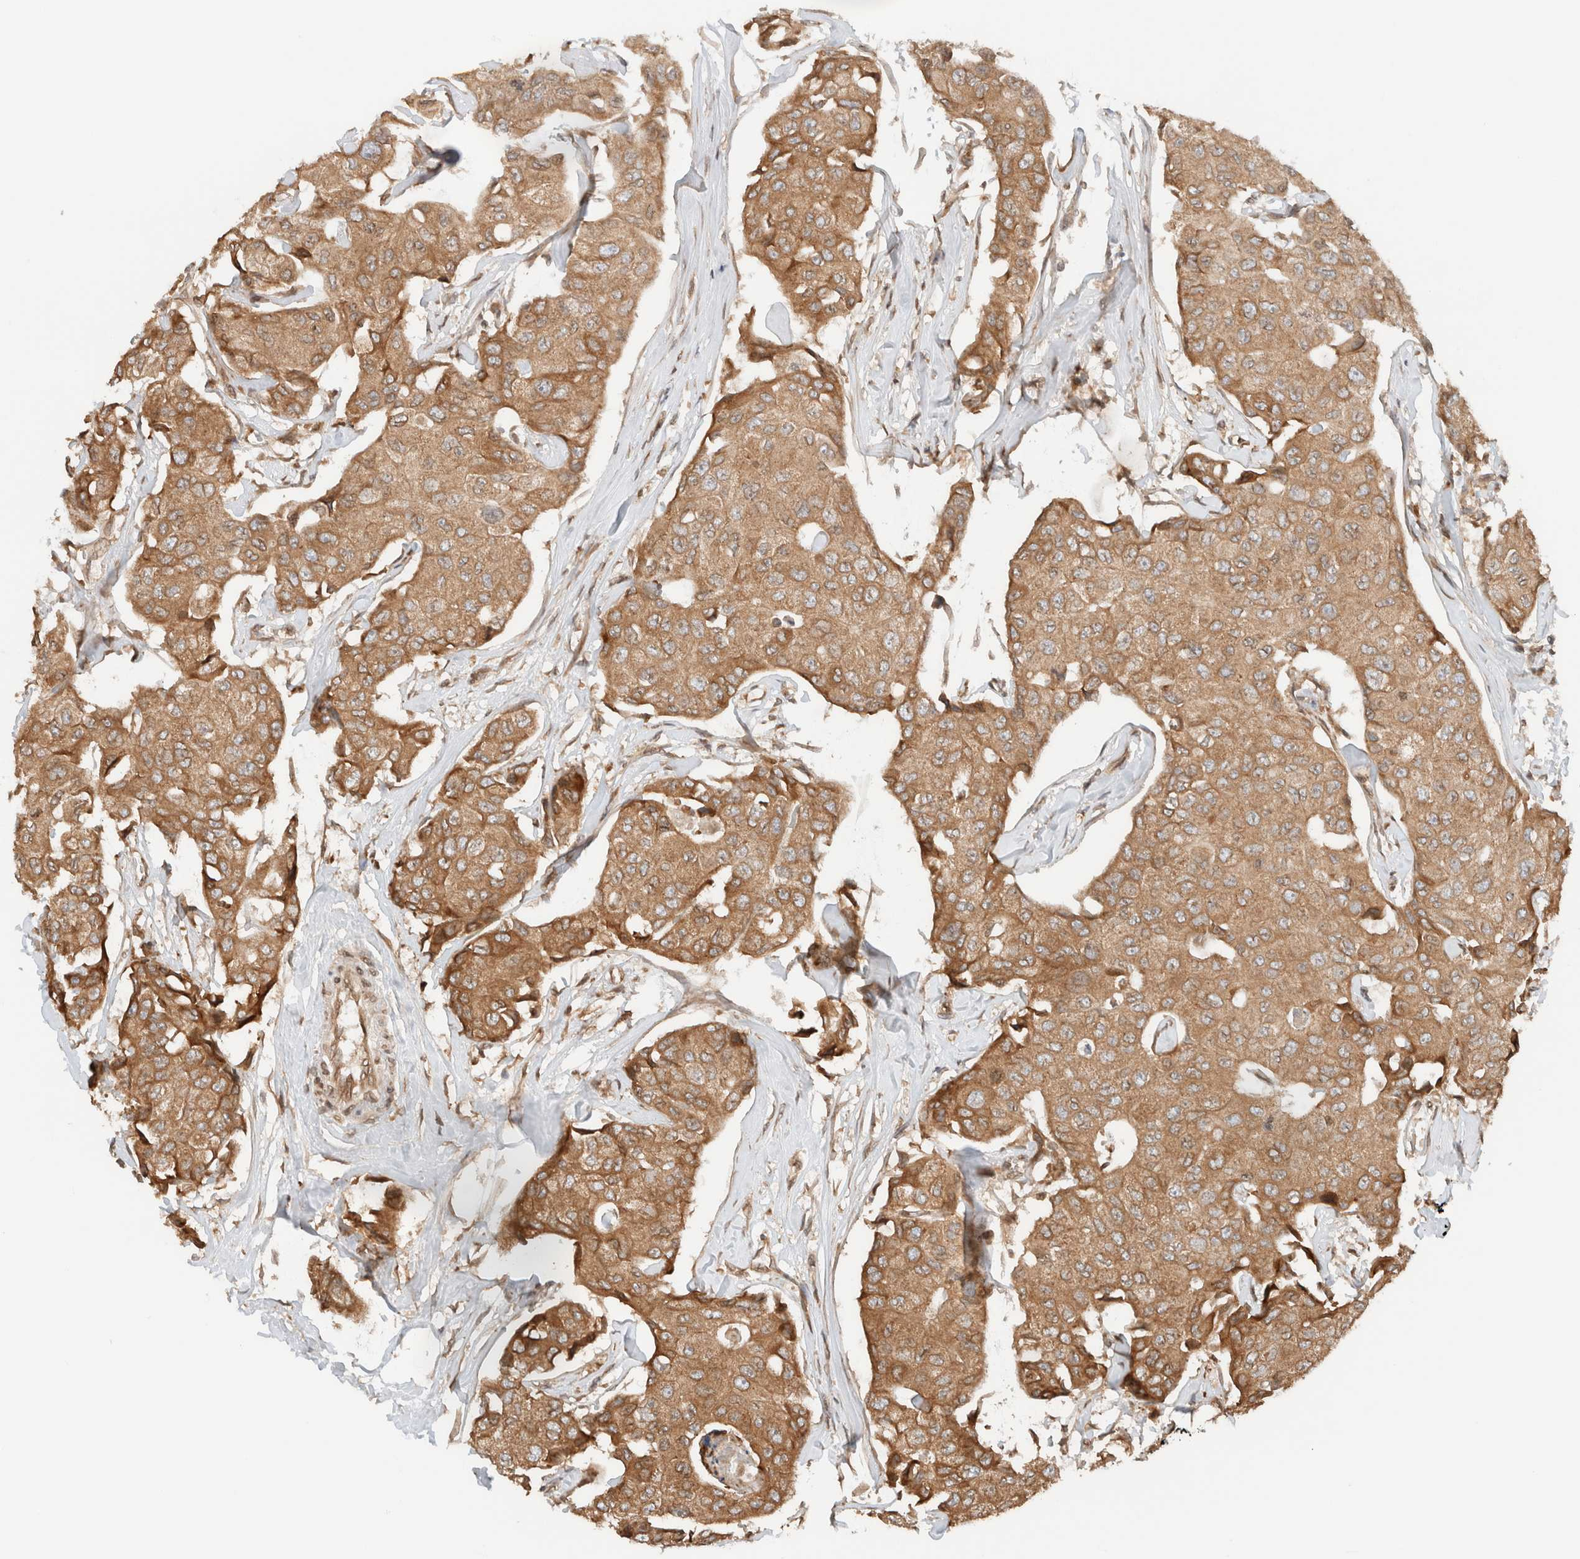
{"staining": {"intensity": "moderate", "quantity": ">75%", "location": "cytoplasmic/membranous"}, "tissue": "breast cancer", "cell_type": "Tumor cells", "image_type": "cancer", "snomed": [{"axis": "morphology", "description": "Duct carcinoma"}, {"axis": "topography", "description": "Breast"}], "caption": "Tumor cells exhibit medium levels of moderate cytoplasmic/membranous positivity in about >75% of cells in human infiltrating ductal carcinoma (breast). (DAB (3,3'-diaminobenzidine) IHC, brown staining for protein, blue staining for nuclei).", "gene": "ARFGEF2", "patient": {"sex": "female", "age": 80}}